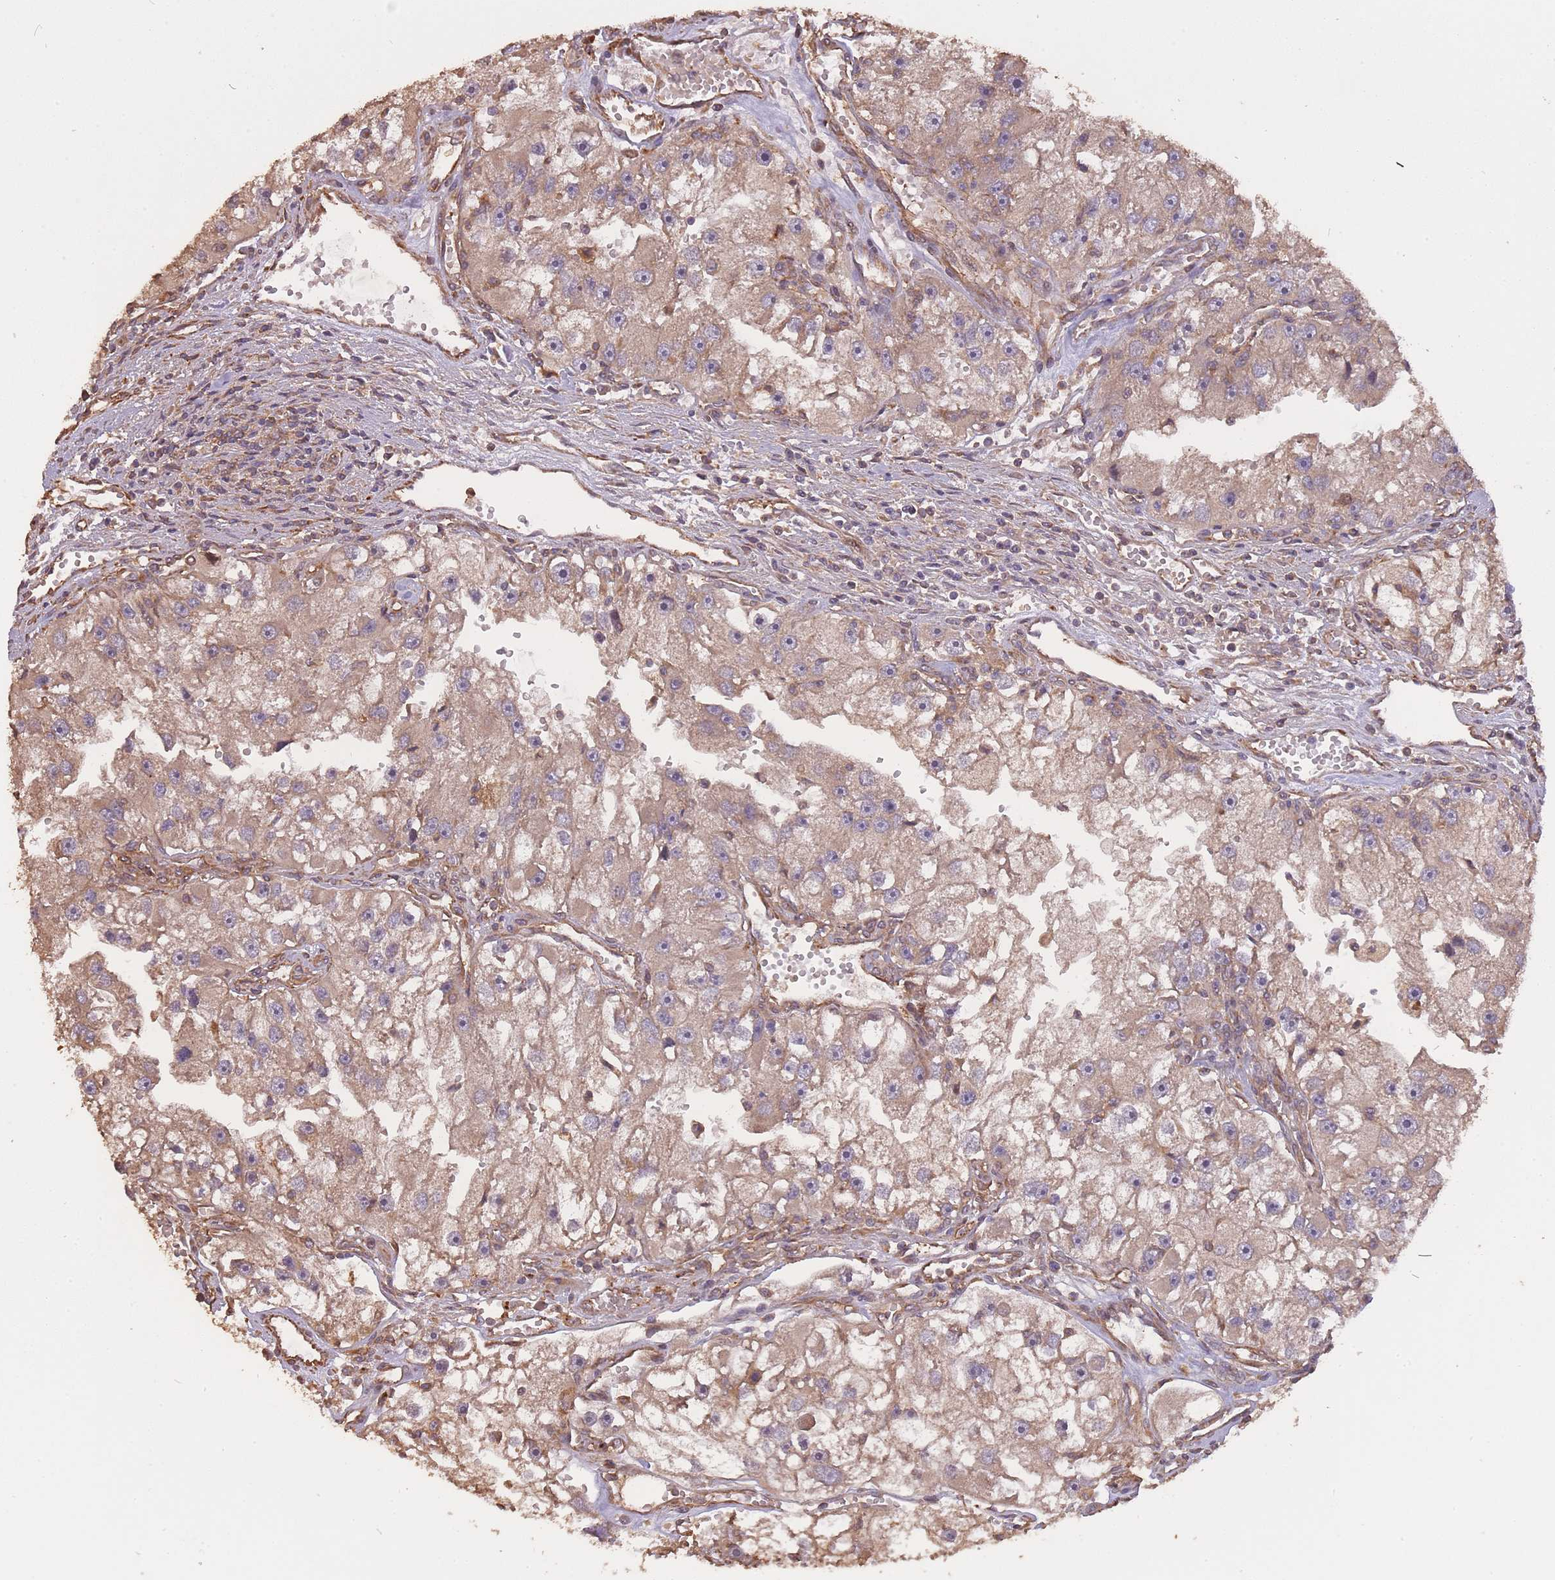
{"staining": {"intensity": "weak", "quantity": ">75%", "location": "cytoplasmic/membranous"}, "tissue": "renal cancer", "cell_type": "Tumor cells", "image_type": "cancer", "snomed": [{"axis": "morphology", "description": "Adenocarcinoma, NOS"}, {"axis": "topography", "description": "Kidney"}], "caption": "Renal adenocarcinoma stained with a brown dye demonstrates weak cytoplasmic/membranous positive staining in approximately >75% of tumor cells.", "gene": "ARMH3", "patient": {"sex": "male", "age": 63}}